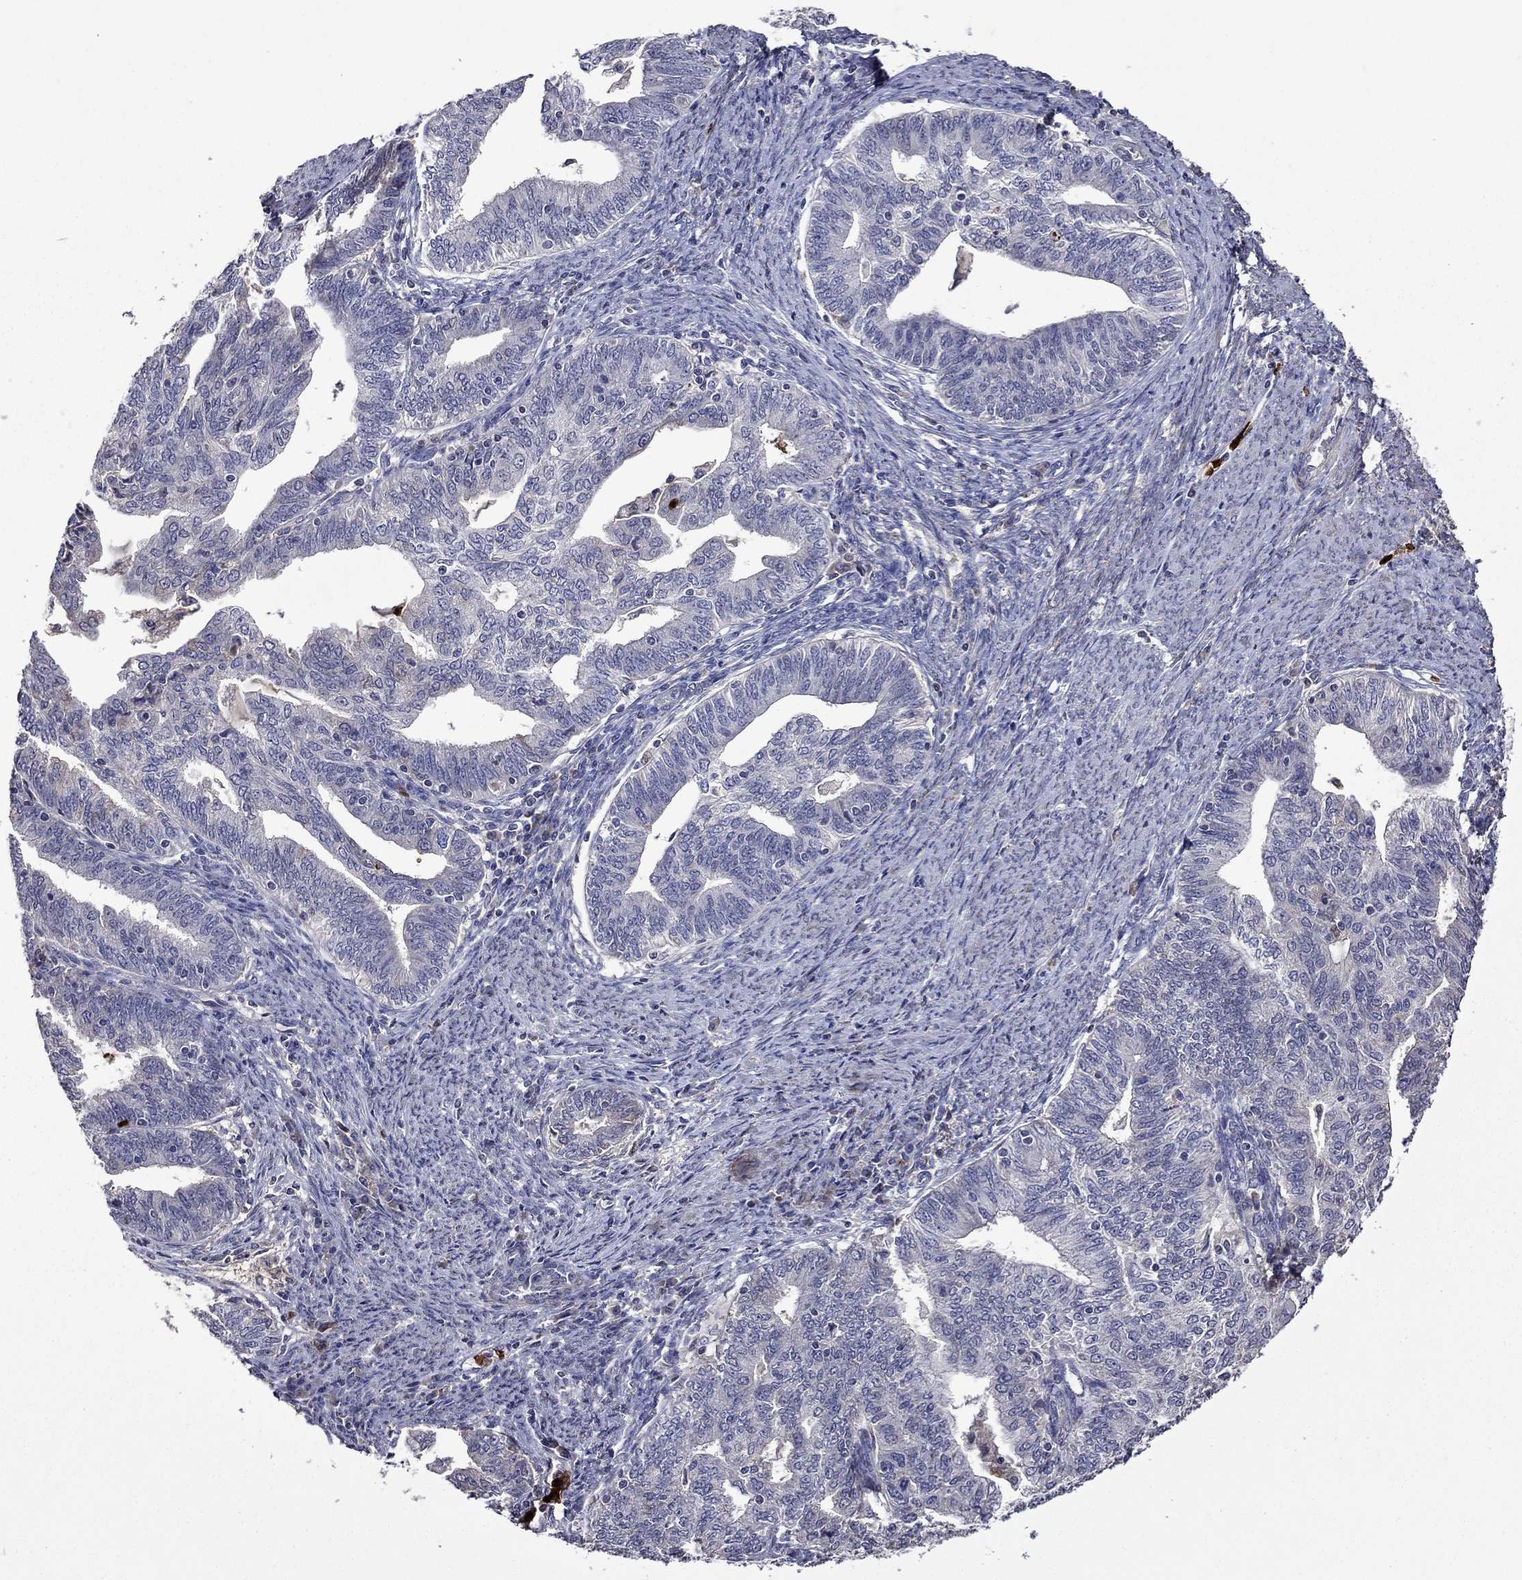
{"staining": {"intensity": "negative", "quantity": "none", "location": "none"}, "tissue": "endometrial cancer", "cell_type": "Tumor cells", "image_type": "cancer", "snomed": [{"axis": "morphology", "description": "Adenocarcinoma, NOS"}, {"axis": "topography", "description": "Endometrium"}], "caption": "Adenocarcinoma (endometrial) was stained to show a protein in brown. There is no significant expression in tumor cells.", "gene": "SATB1", "patient": {"sex": "female", "age": 82}}